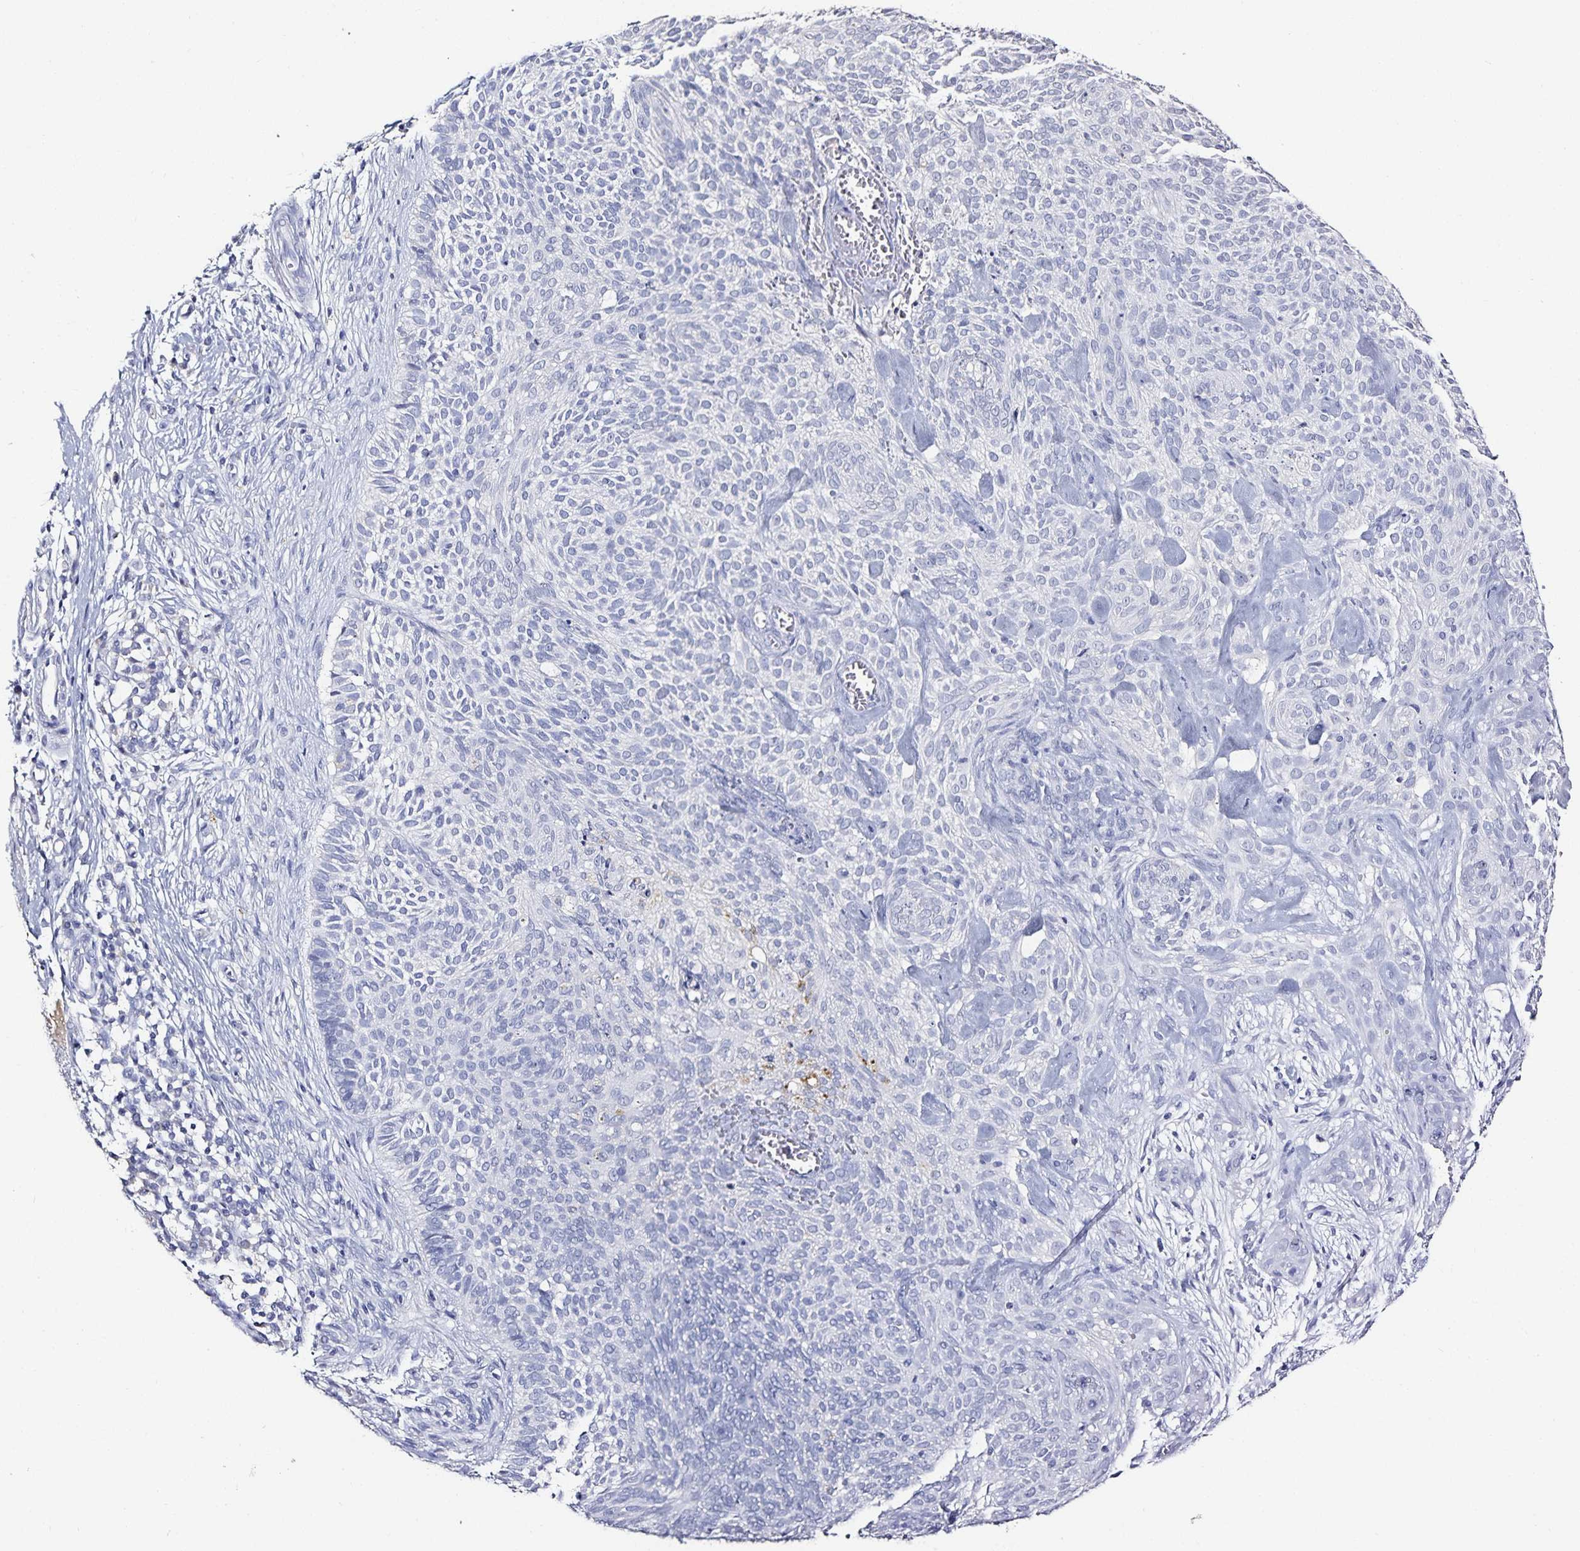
{"staining": {"intensity": "negative", "quantity": "none", "location": "none"}, "tissue": "skin cancer", "cell_type": "Tumor cells", "image_type": "cancer", "snomed": [{"axis": "morphology", "description": "Basal cell carcinoma"}, {"axis": "topography", "description": "Skin"}, {"axis": "topography", "description": "Skin of face"}], "caption": "A micrograph of human skin cancer is negative for staining in tumor cells. Nuclei are stained in blue.", "gene": "TTR", "patient": {"sex": "female", "age": 82}}